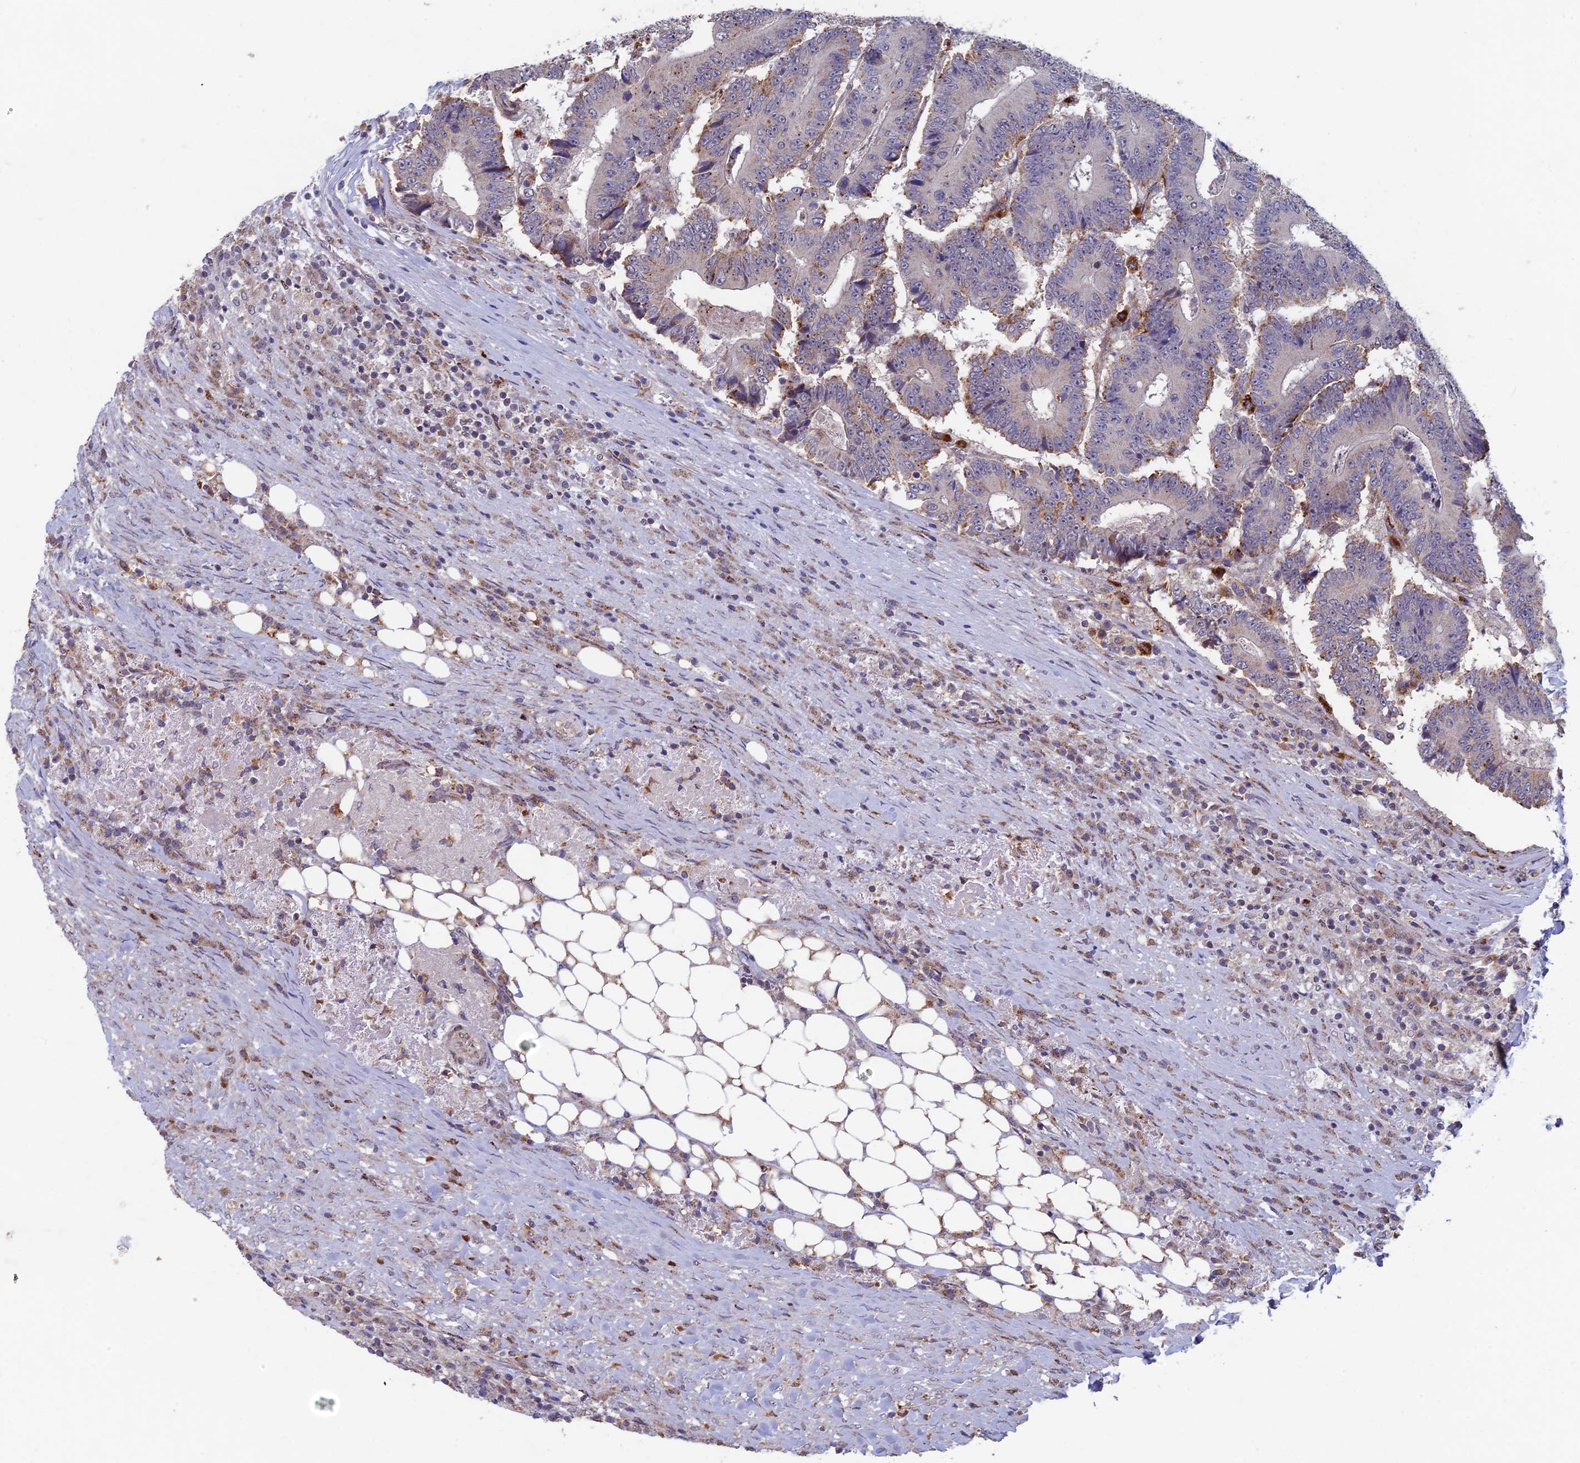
{"staining": {"intensity": "moderate", "quantity": "<25%", "location": "cytoplasmic/membranous"}, "tissue": "colorectal cancer", "cell_type": "Tumor cells", "image_type": "cancer", "snomed": [{"axis": "morphology", "description": "Adenocarcinoma, NOS"}, {"axis": "topography", "description": "Colon"}], "caption": "Human adenocarcinoma (colorectal) stained with a protein marker displays moderate staining in tumor cells.", "gene": "FOXS1", "patient": {"sex": "male", "age": 83}}